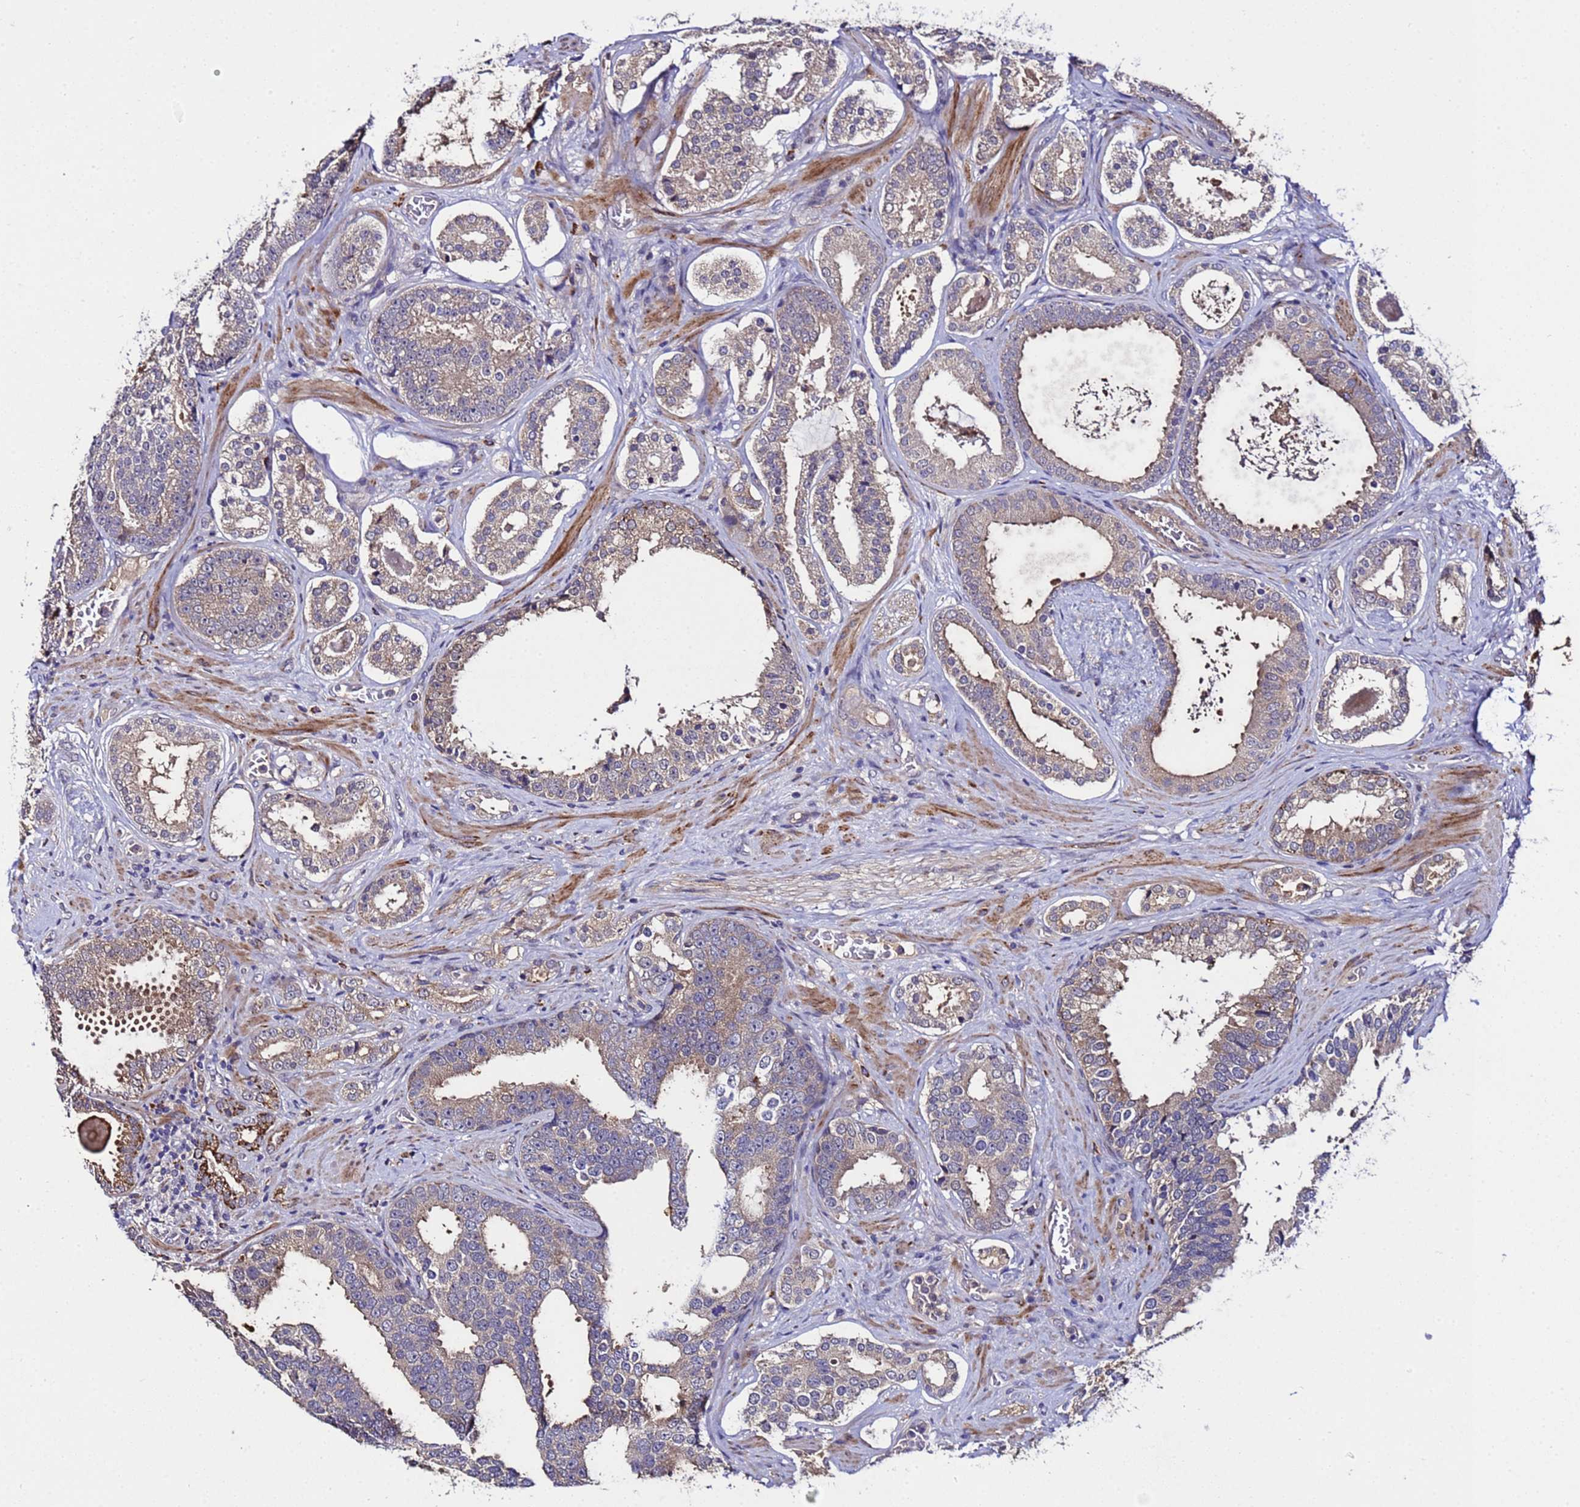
{"staining": {"intensity": "moderate", "quantity": "25%-75%", "location": "cytoplasmic/membranous"}, "tissue": "prostate cancer", "cell_type": "Tumor cells", "image_type": "cancer", "snomed": [{"axis": "morphology", "description": "Adenocarcinoma, High grade"}, {"axis": "topography", "description": "Prostate"}], "caption": "This histopathology image shows prostate cancer stained with immunohistochemistry to label a protein in brown. The cytoplasmic/membranous of tumor cells show moderate positivity for the protein. Nuclei are counter-stained blue.", "gene": "PLXDC2", "patient": {"sex": "male", "age": 60}}